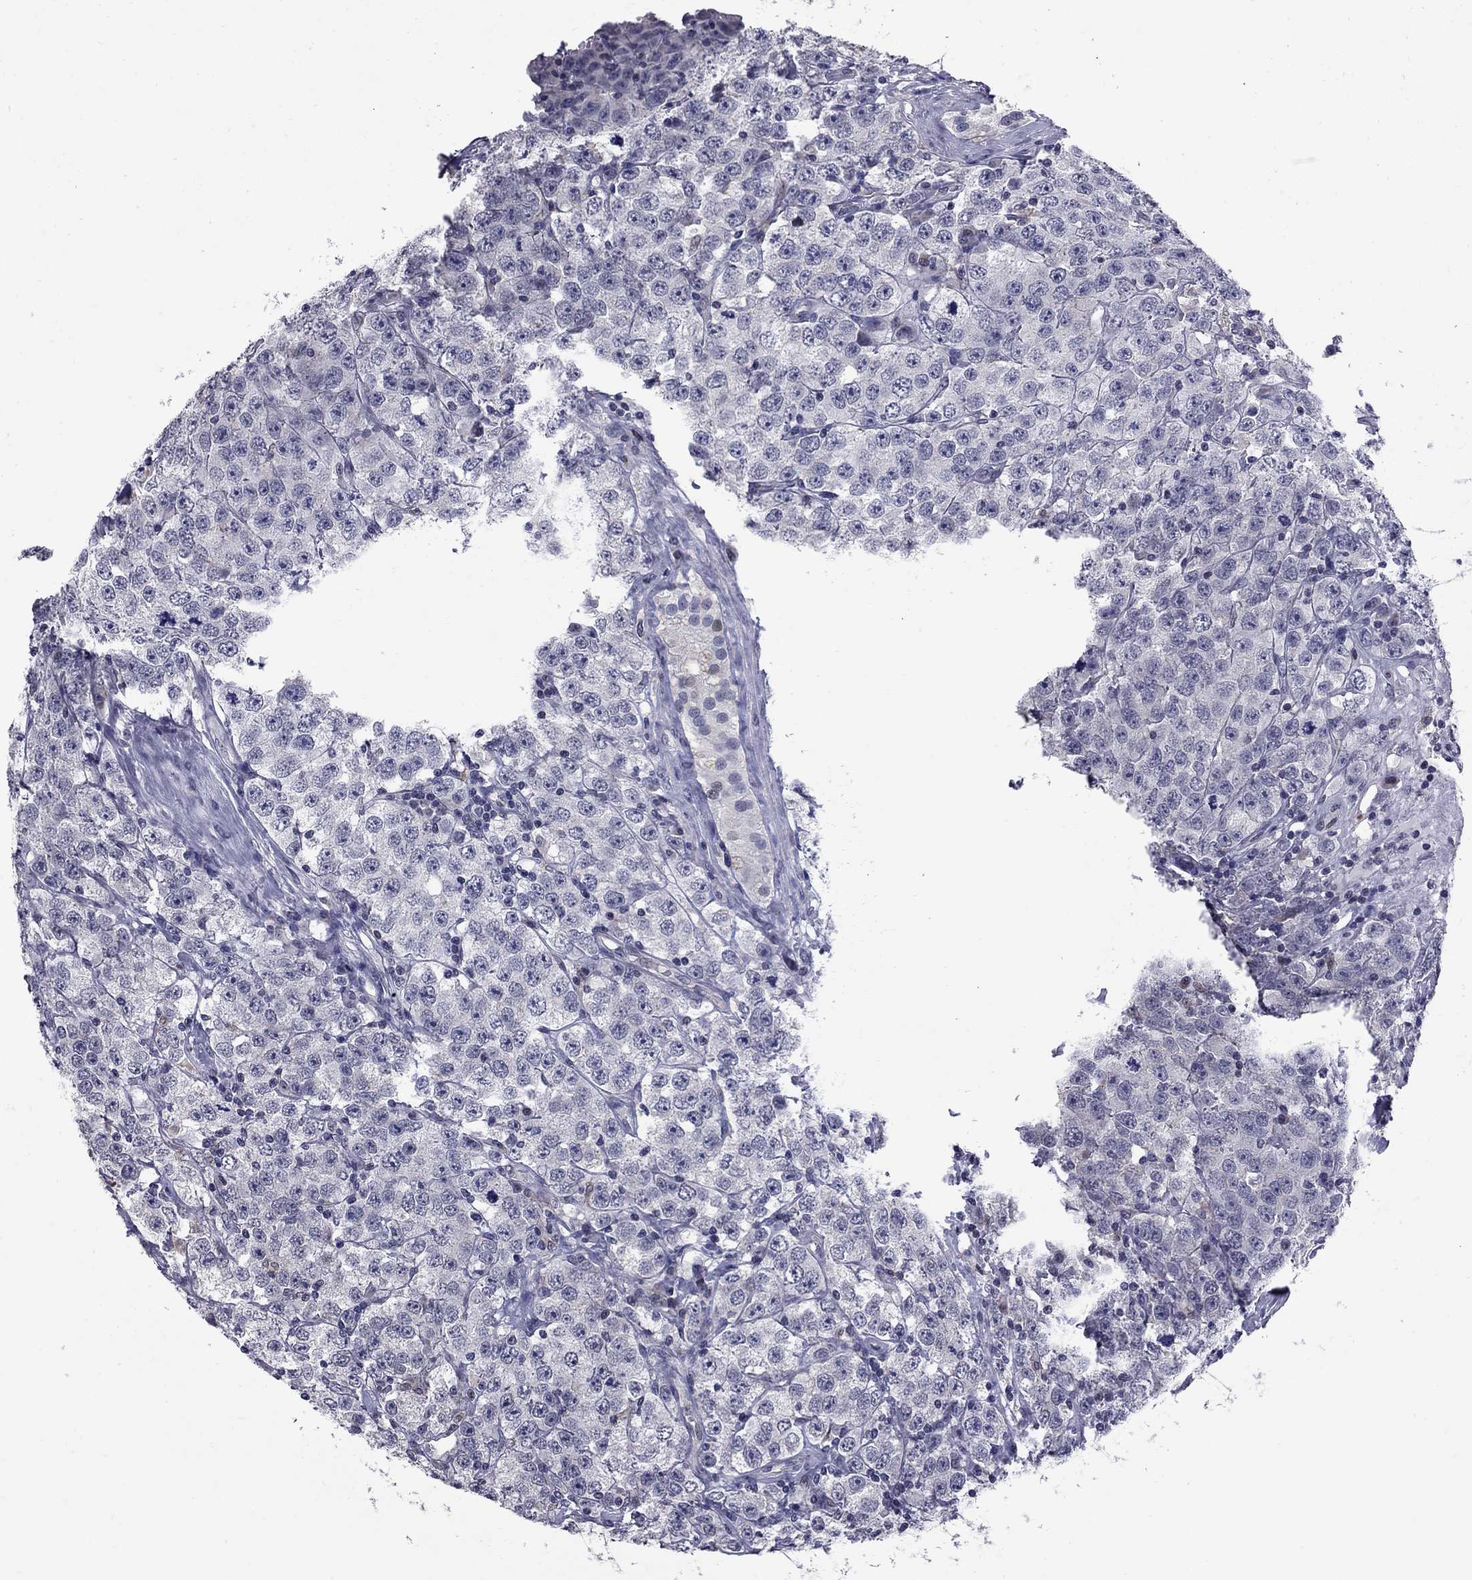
{"staining": {"intensity": "negative", "quantity": "none", "location": "none"}, "tissue": "testis cancer", "cell_type": "Tumor cells", "image_type": "cancer", "snomed": [{"axis": "morphology", "description": "Seminoma, NOS"}, {"axis": "topography", "description": "Testis"}], "caption": "Tumor cells are negative for brown protein staining in testis cancer (seminoma). (DAB immunohistochemistry, high magnification).", "gene": "HTR4", "patient": {"sex": "male", "age": 52}}